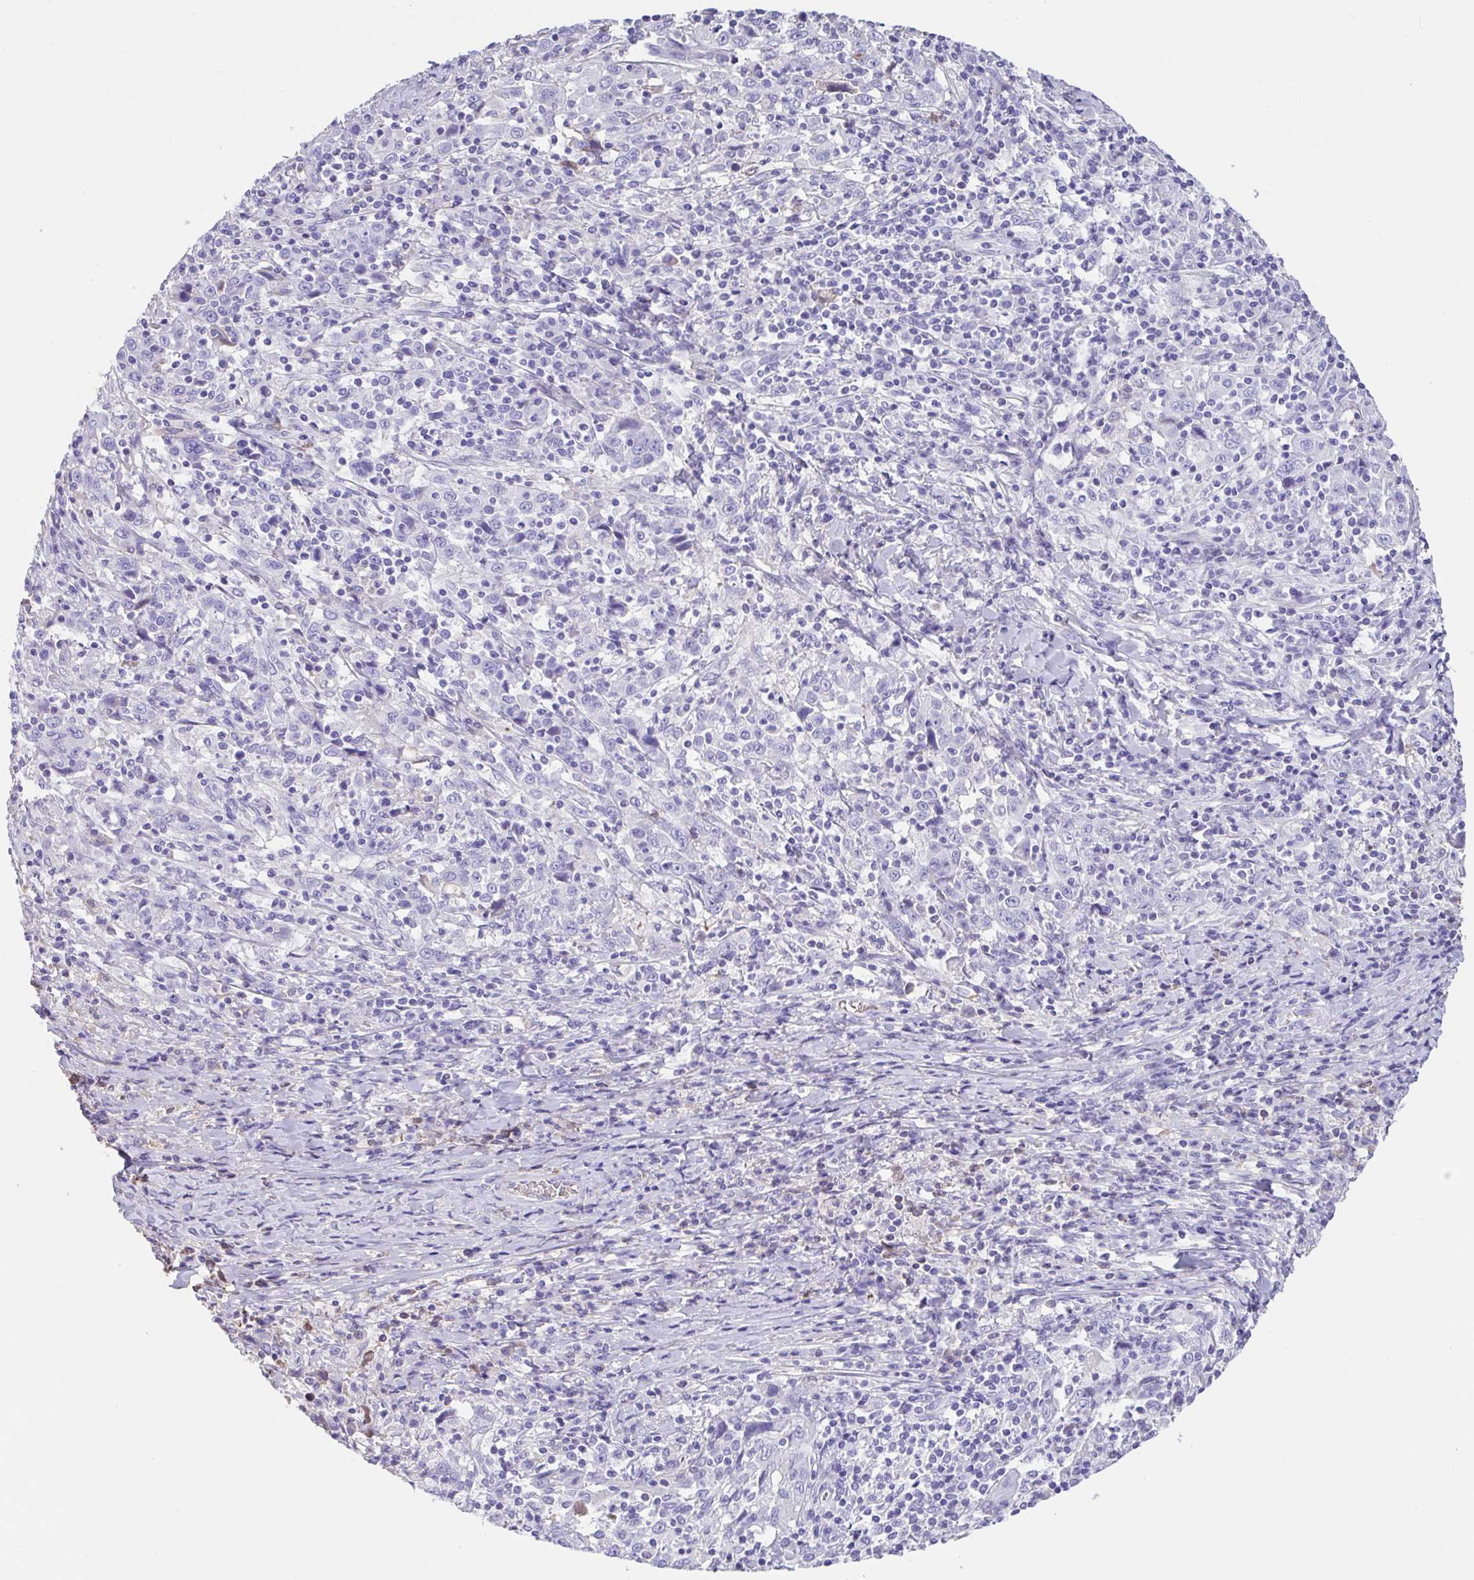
{"staining": {"intensity": "negative", "quantity": "none", "location": "none"}, "tissue": "cervical cancer", "cell_type": "Tumor cells", "image_type": "cancer", "snomed": [{"axis": "morphology", "description": "Squamous cell carcinoma, NOS"}, {"axis": "topography", "description": "Cervix"}], "caption": "IHC of human cervical cancer exhibits no positivity in tumor cells.", "gene": "HOXC12", "patient": {"sex": "female", "age": 46}}